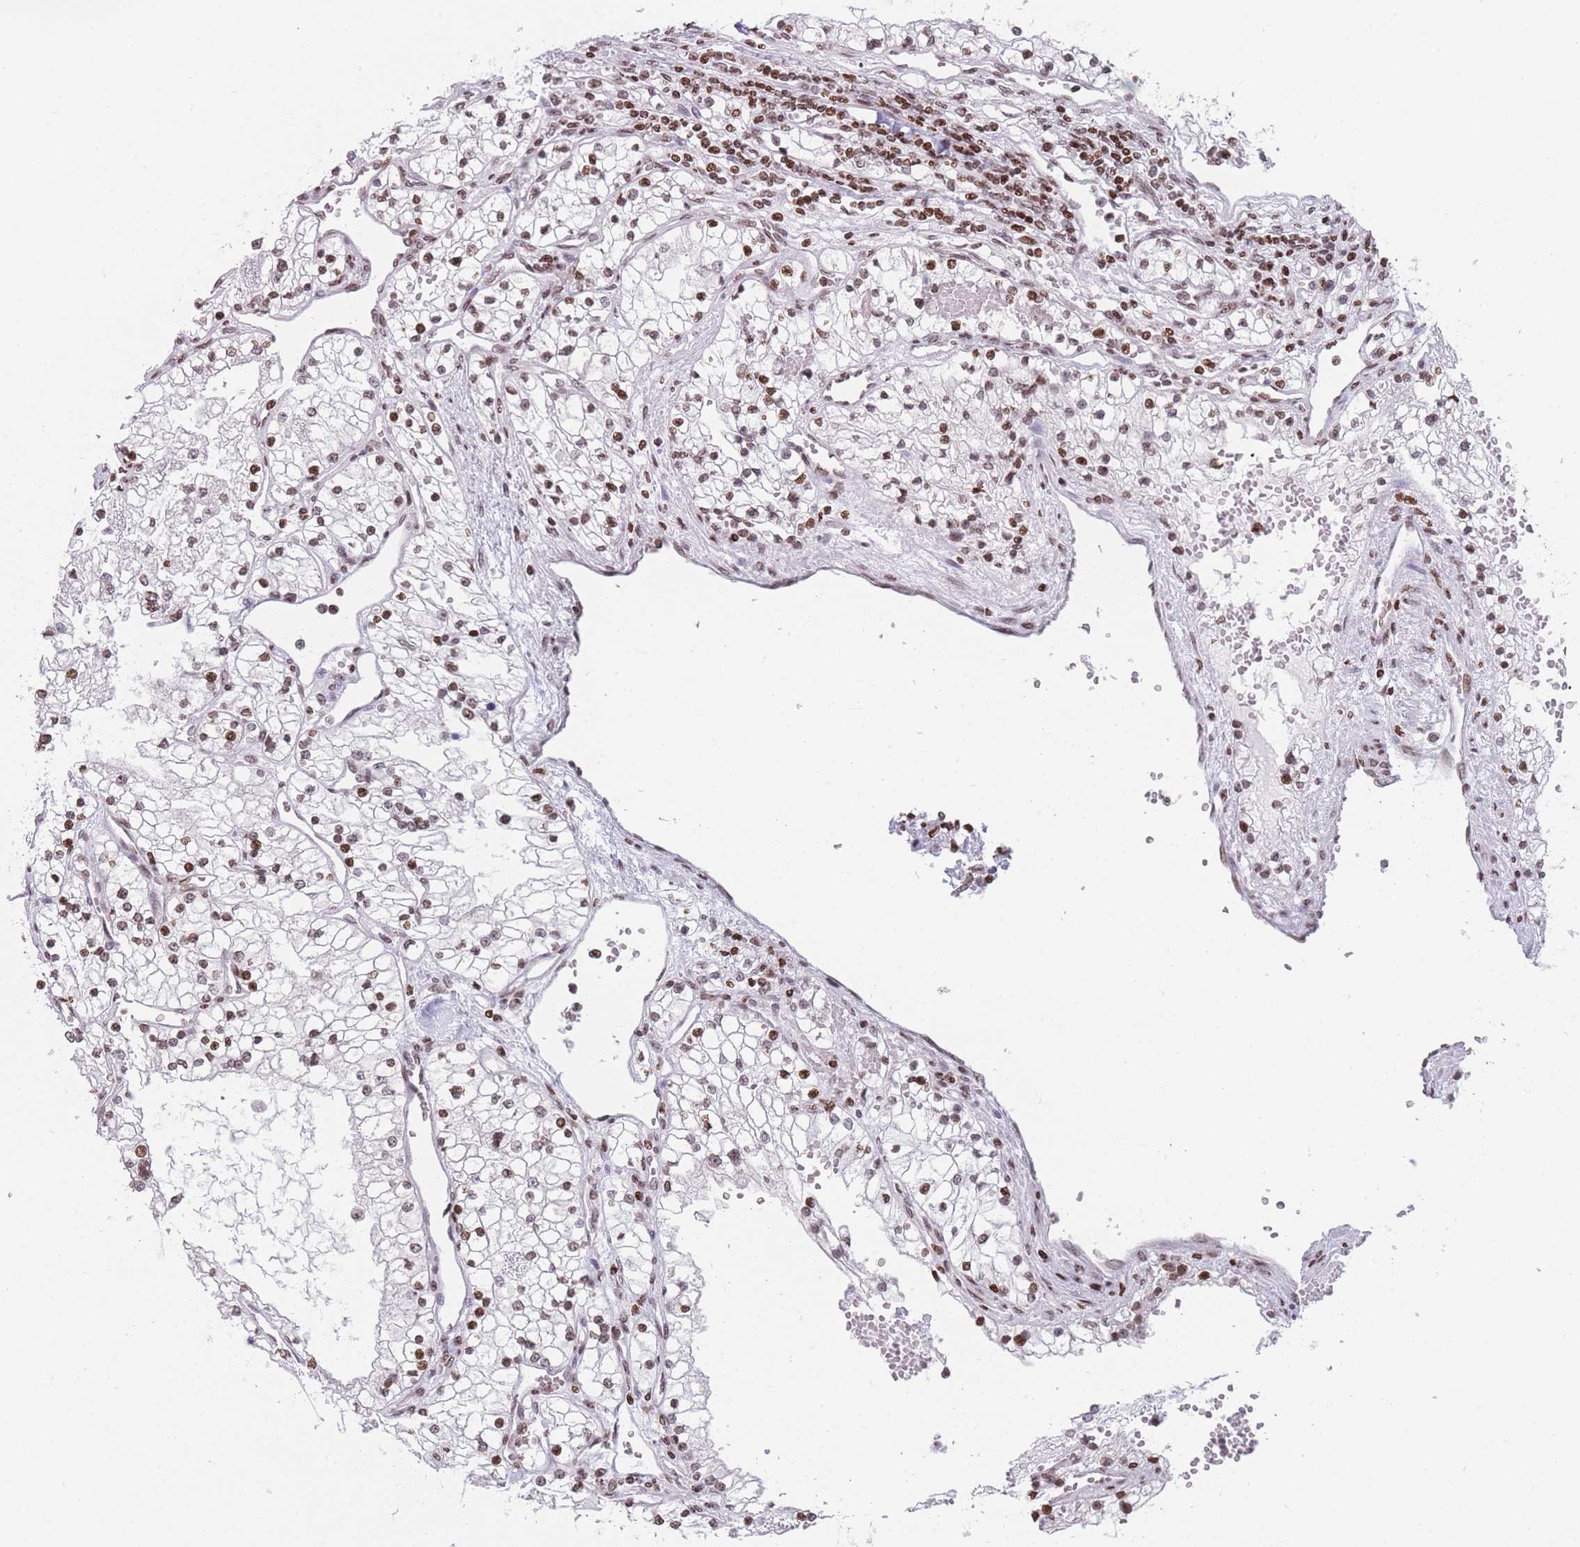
{"staining": {"intensity": "moderate", "quantity": ">75%", "location": "nuclear"}, "tissue": "renal cancer", "cell_type": "Tumor cells", "image_type": "cancer", "snomed": [{"axis": "morphology", "description": "Normal tissue, NOS"}, {"axis": "morphology", "description": "Adenocarcinoma, NOS"}, {"axis": "topography", "description": "Kidney"}], "caption": "Renal cancer tissue demonstrates moderate nuclear positivity in approximately >75% of tumor cells, visualized by immunohistochemistry.", "gene": "AK9", "patient": {"sex": "male", "age": 68}}